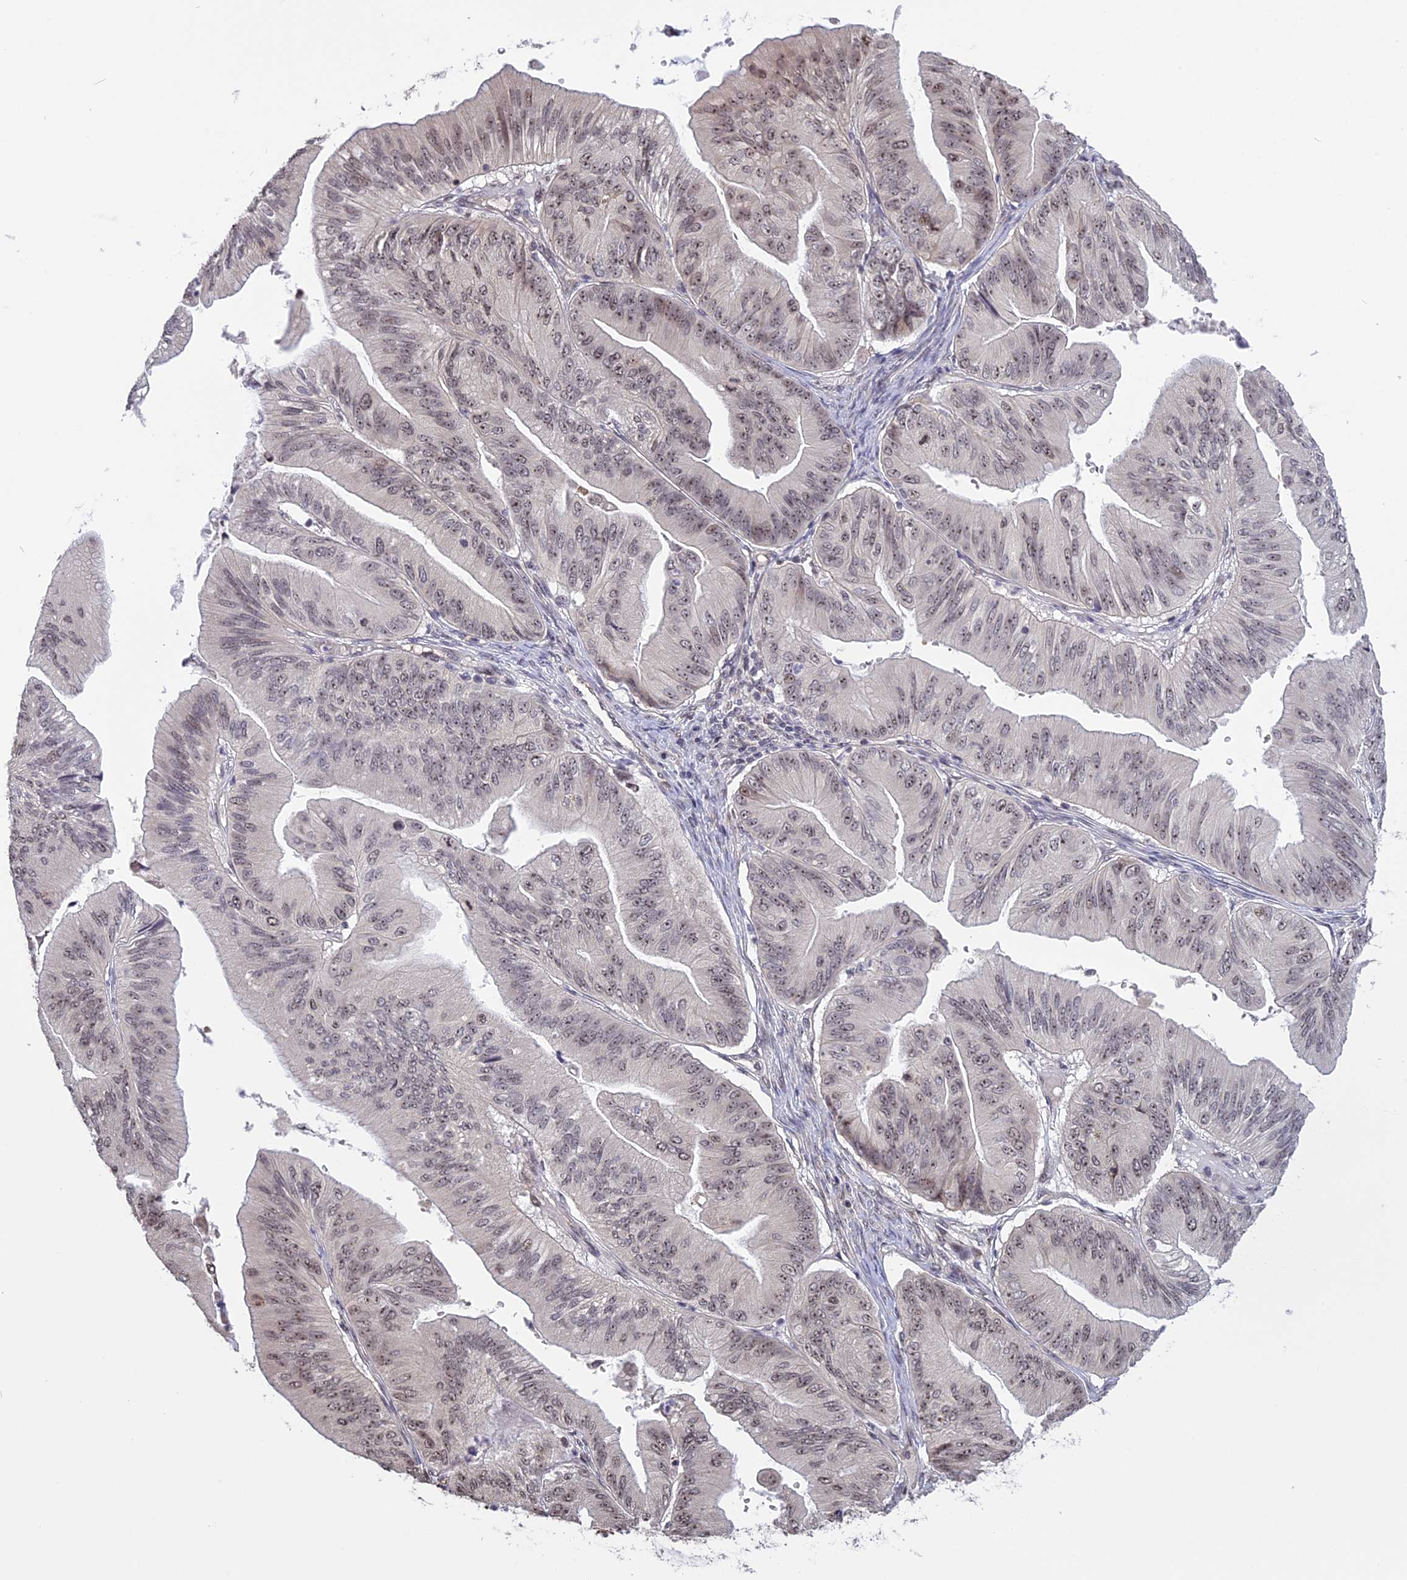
{"staining": {"intensity": "weak", "quantity": "25%-75%", "location": "nuclear"}, "tissue": "ovarian cancer", "cell_type": "Tumor cells", "image_type": "cancer", "snomed": [{"axis": "morphology", "description": "Cystadenocarcinoma, mucinous, NOS"}, {"axis": "topography", "description": "Ovary"}], "caption": "IHC staining of ovarian mucinous cystadenocarcinoma, which exhibits low levels of weak nuclear positivity in approximately 25%-75% of tumor cells indicating weak nuclear protein positivity. The staining was performed using DAB (3,3'-diaminobenzidine) (brown) for protein detection and nuclei were counterstained in hematoxylin (blue).", "gene": "MGA", "patient": {"sex": "female", "age": 61}}